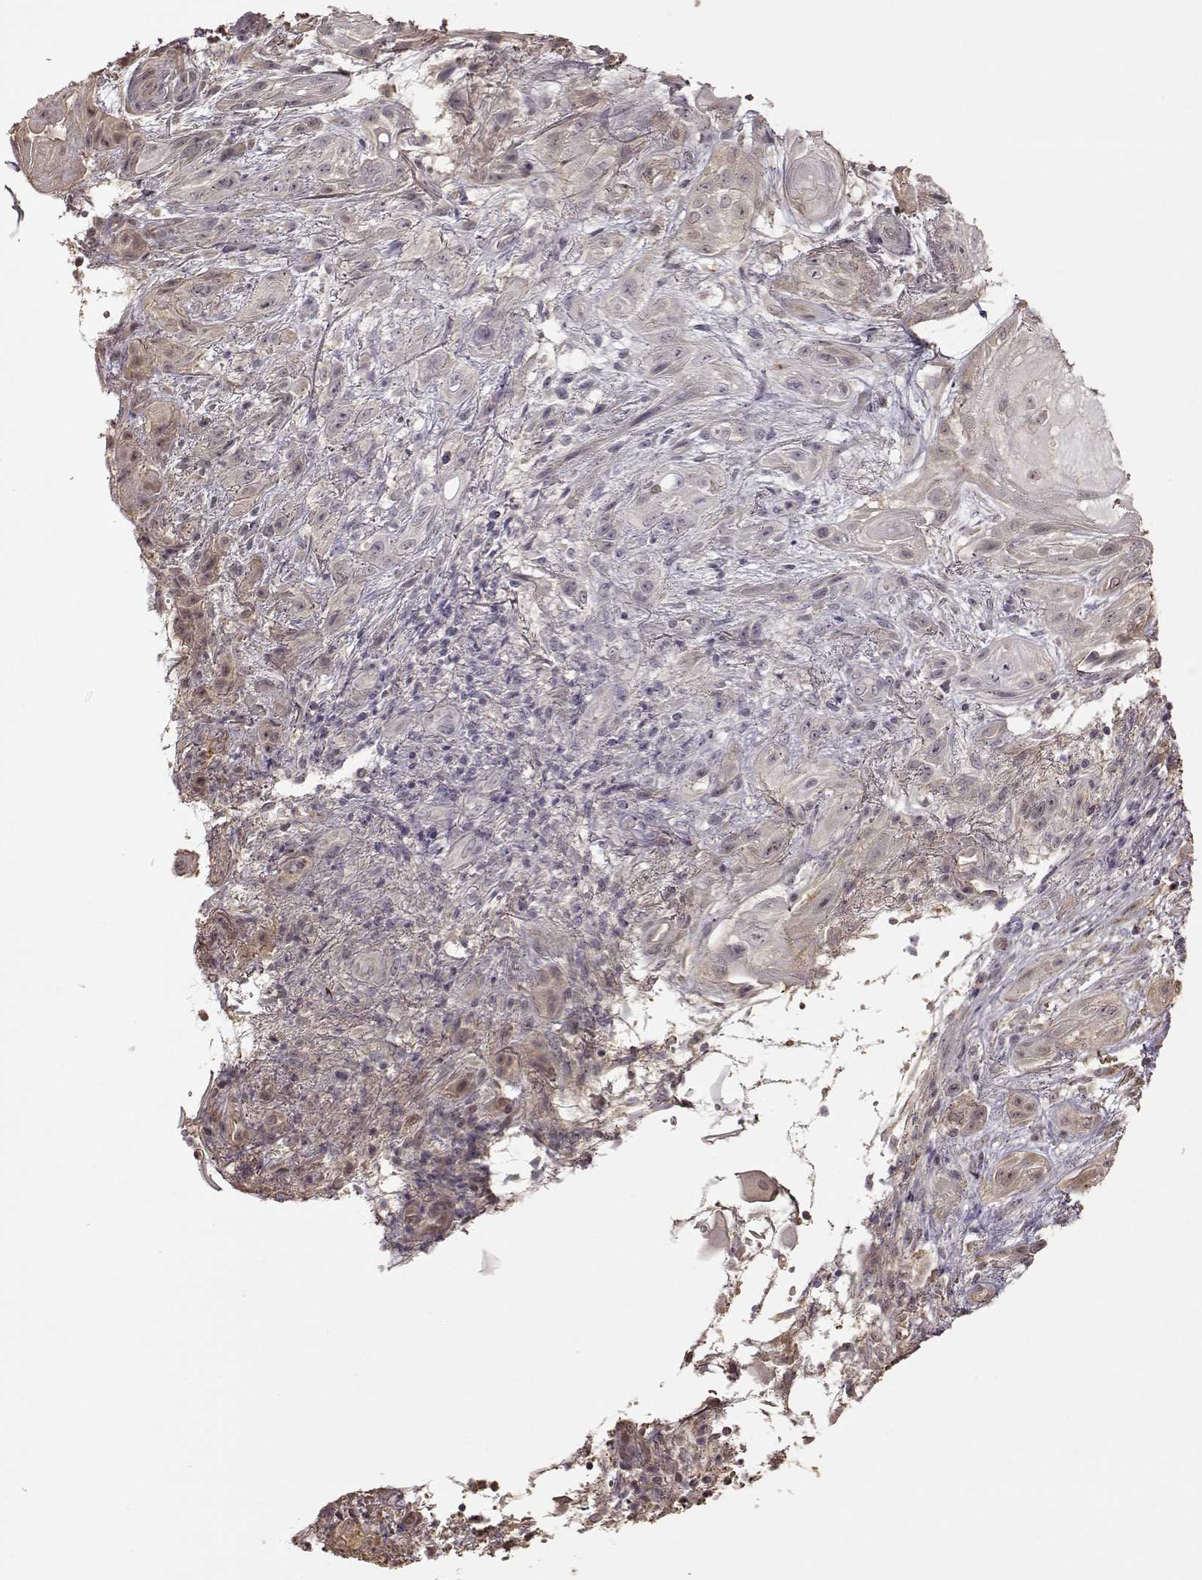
{"staining": {"intensity": "negative", "quantity": "none", "location": "none"}, "tissue": "skin cancer", "cell_type": "Tumor cells", "image_type": "cancer", "snomed": [{"axis": "morphology", "description": "Squamous cell carcinoma, NOS"}, {"axis": "topography", "description": "Skin"}], "caption": "Tumor cells are negative for protein expression in human skin cancer (squamous cell carcinoma).", "gene": "CRB1", "patient": {"sex": "male", "age": 62}}